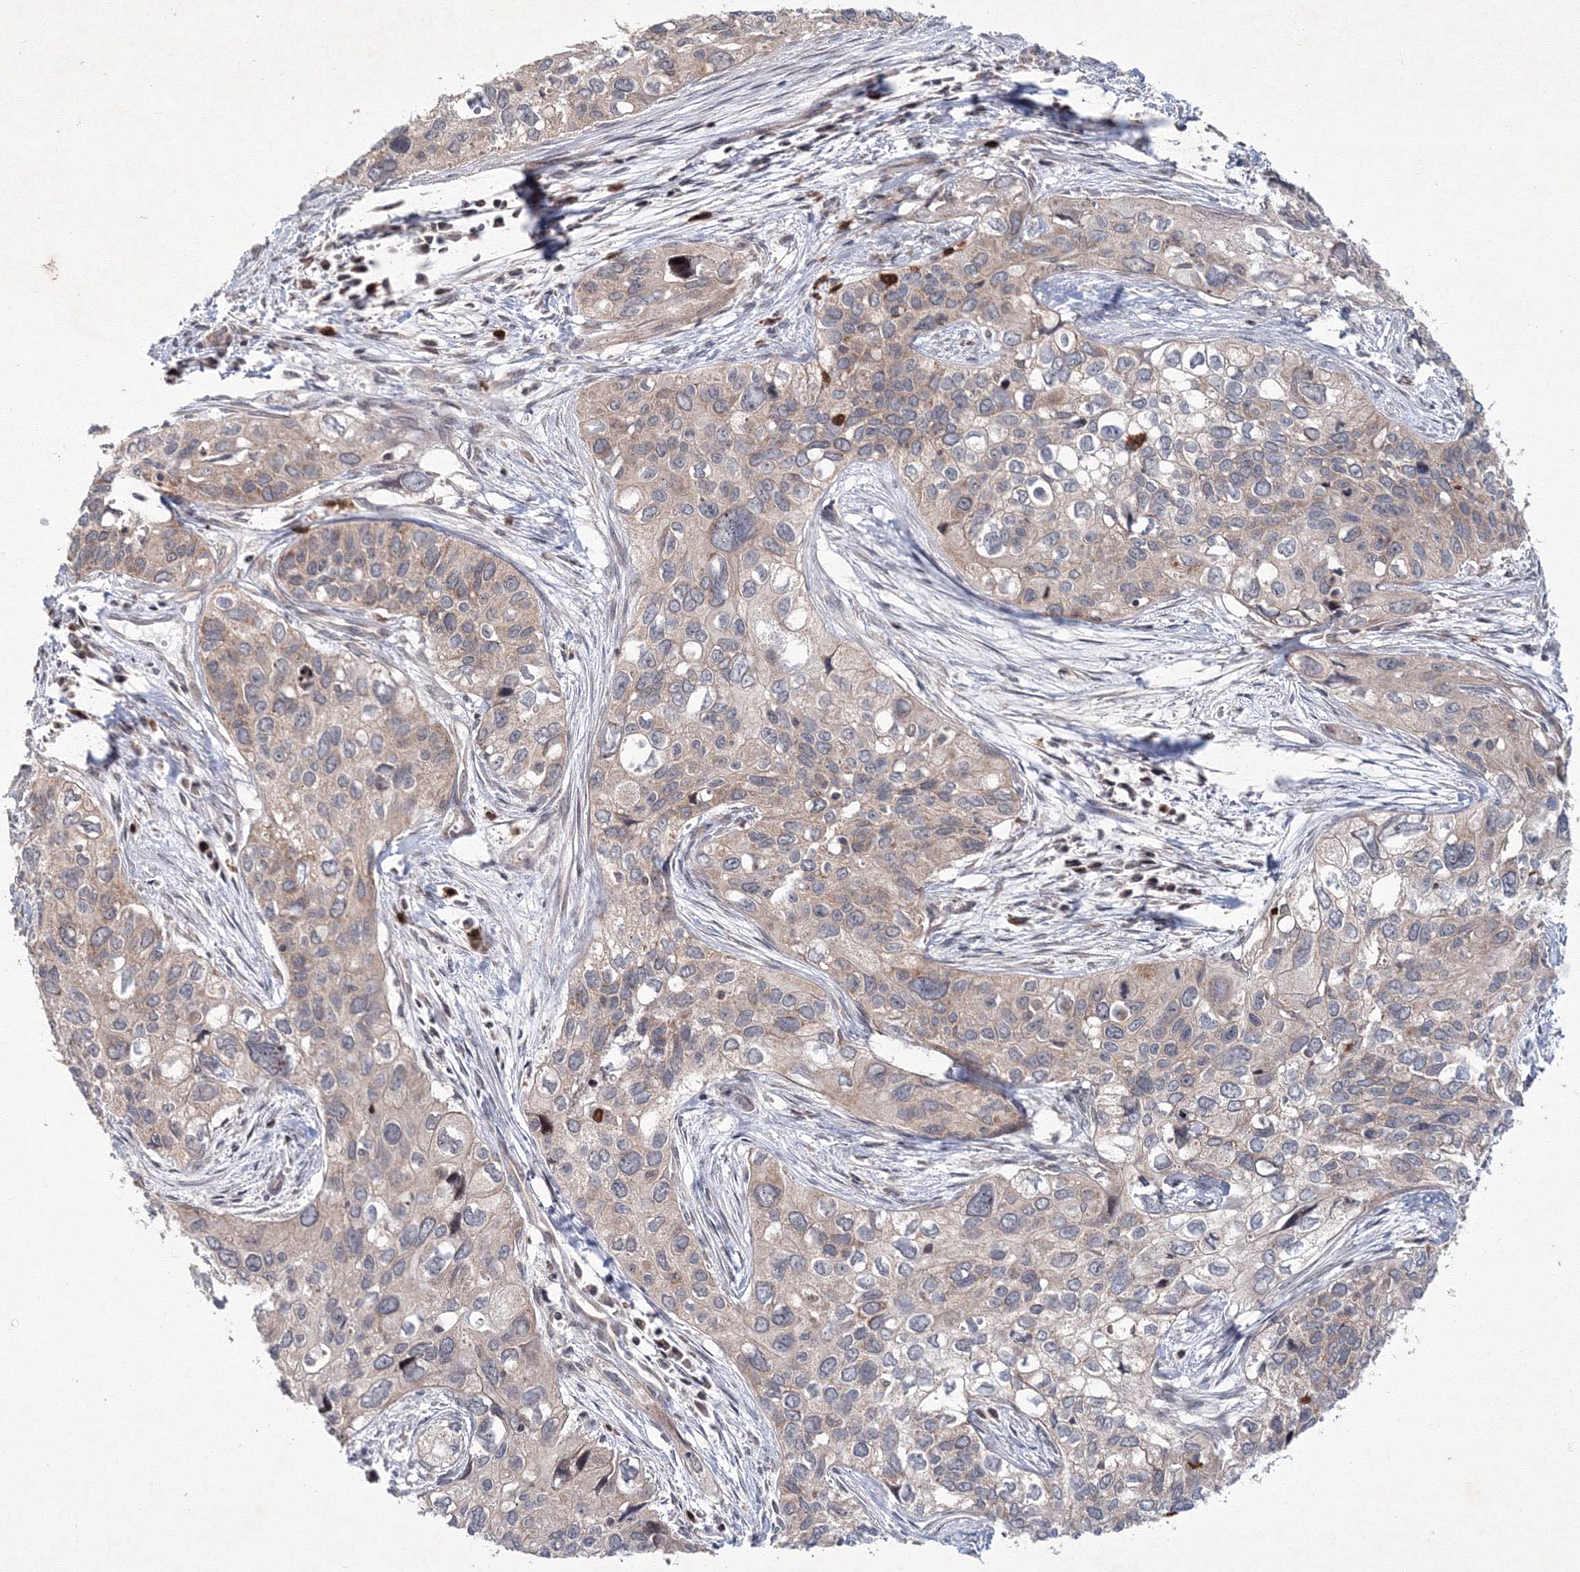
{"staining": {"intensity": "weak", "quantity": "<25%", "location": "cytoplasmic/membranous"}, "tissue": "cervical cancer", "cell_type": "Tumor cells", "image_type": "cancer", "snomed": [{"axis": "morphology", "description": "Squamous cell carcinoma, NOS"}, {"axis": "topography", "description": "Cervix"}], "caption": "High power microscopy image of an immunohistochemistry (IHC) image of cervical squamous cell carcinoma, revealing no significant expression in tumor cells.", "gene": "MKRN2", "patient": {"sex": "female", "age": 55}}